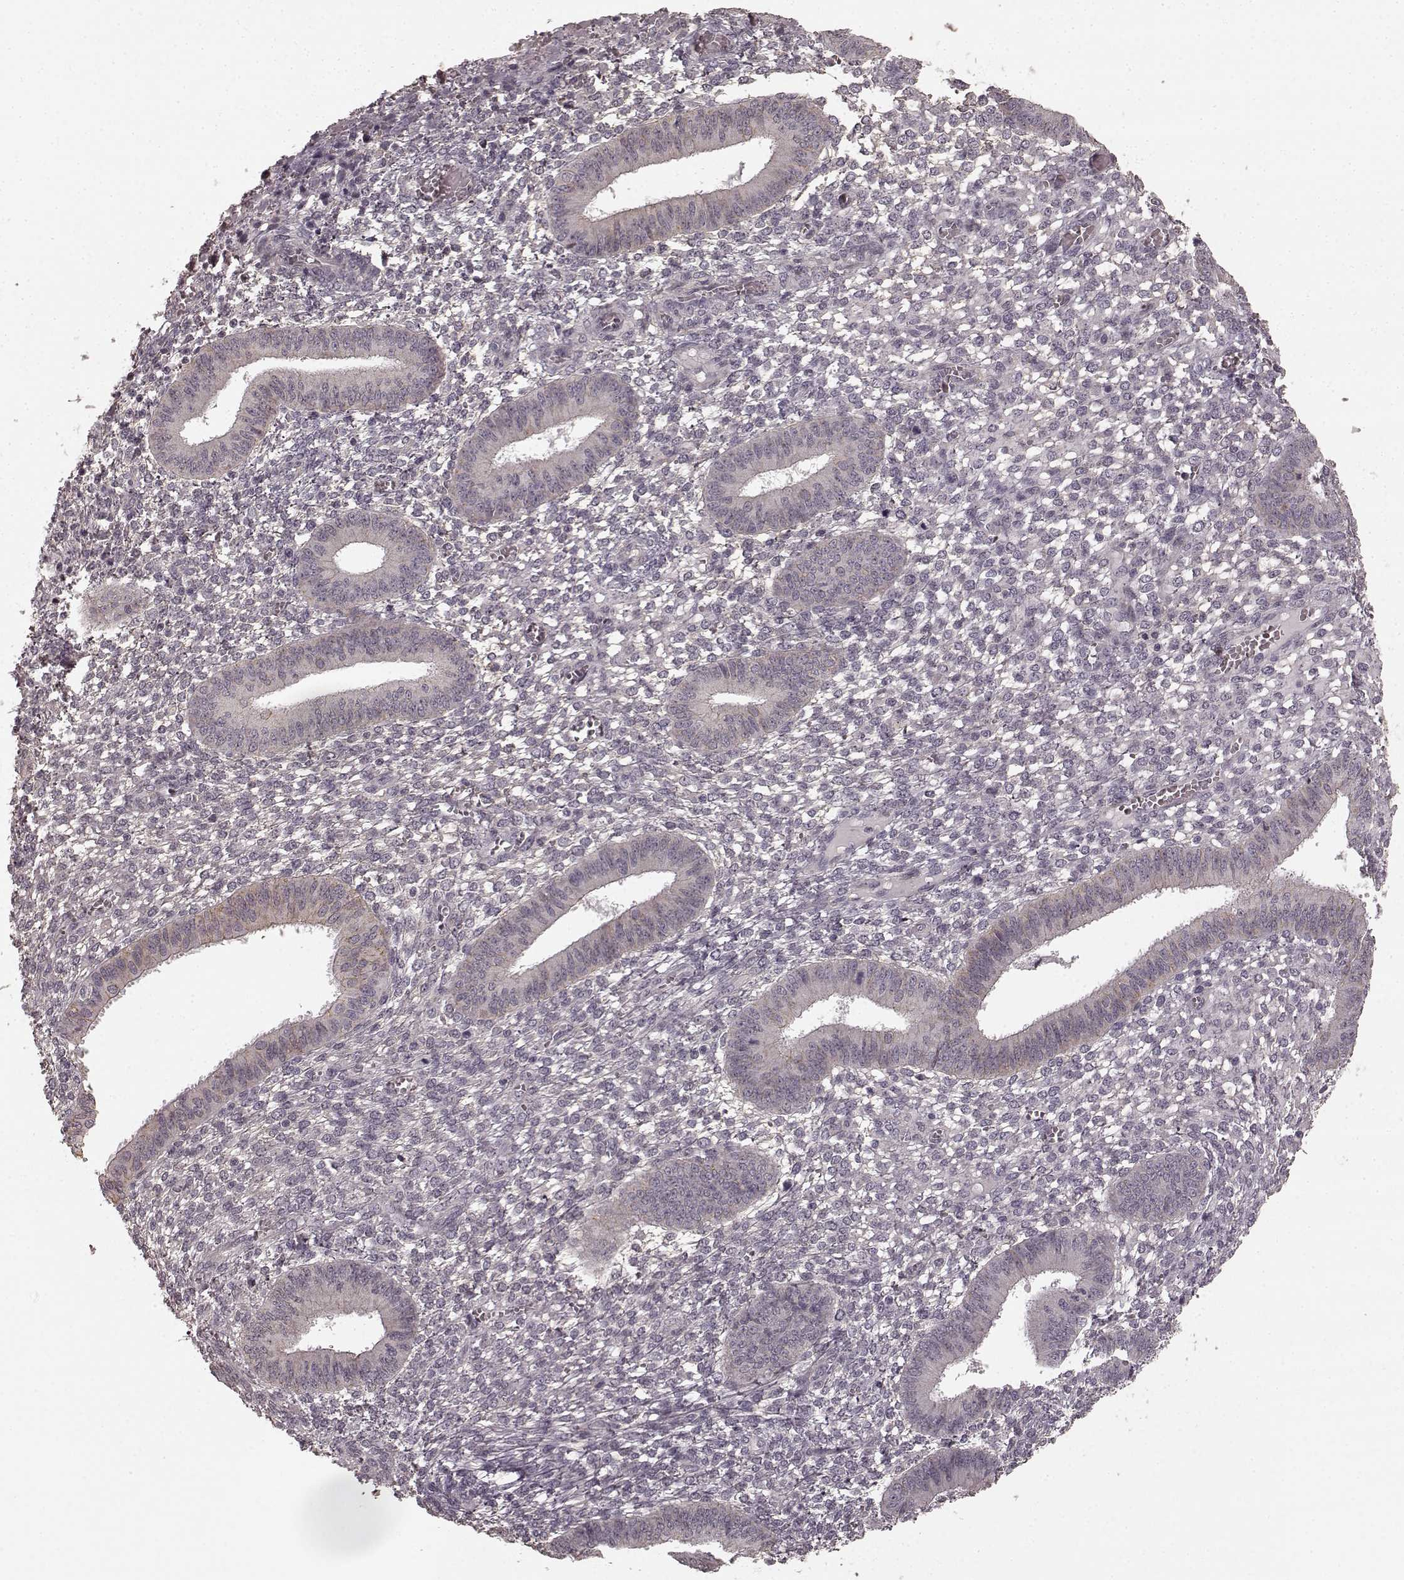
{"staining": {"intensity": "negative", "quantity": "none", "location": "none"}, "tissue": "endometrium", "cell_type": "Cells in endometrial stroma", "image_type": "normal", "snomed": [{"axis": "morphology", "description": "Normal tissue, NOS"}, {"axis": "topography", "description": "Endometrium"}], "caption": "Immunohistochemistry of unremarkable endometrium exhibits no positivity in cells in endometrial stroma.", "gene": "PRKCE", "patient": {"sex": "female", "age": 42}}